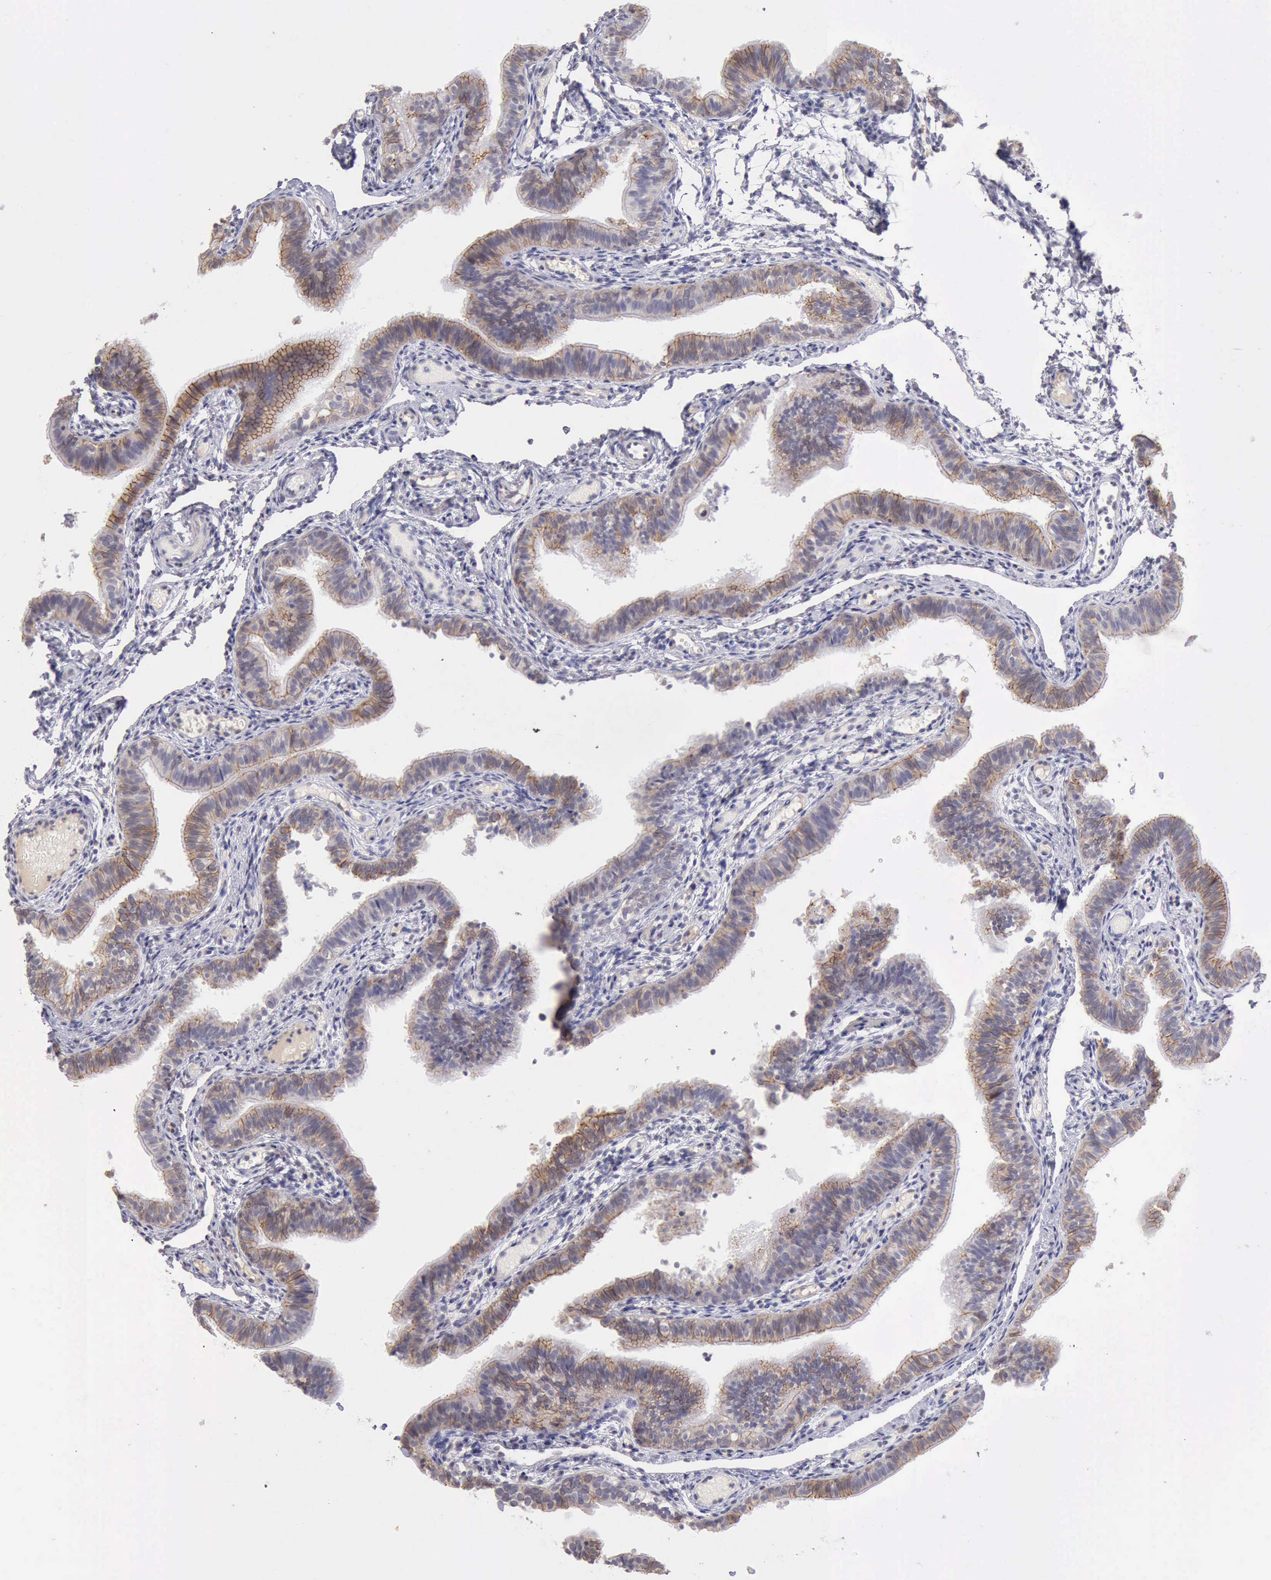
{"staining": {"intensity": "moderate", "quantity": ">75%", "location": "cytoplasmic/membranous"}, "tissue": "fallopian tube", "cell_type": "Glandular cells", "image_type": "normal", "snomed": [{"axis": "morphology", "description": "Normal tissue, NOS"}, {"axis": "morphology", "description": "Dermoid, NOS"}, {"axis": "topography", "description": "Fallopian tube"}], "caption": "Human fallopian tube stained for a protein (brown) shows moderate cytoplasmic/membranous positive expression in about >75% of glandular cells.", "gene": "KCND1", "patient": {"sex": "female", "age": 33}}